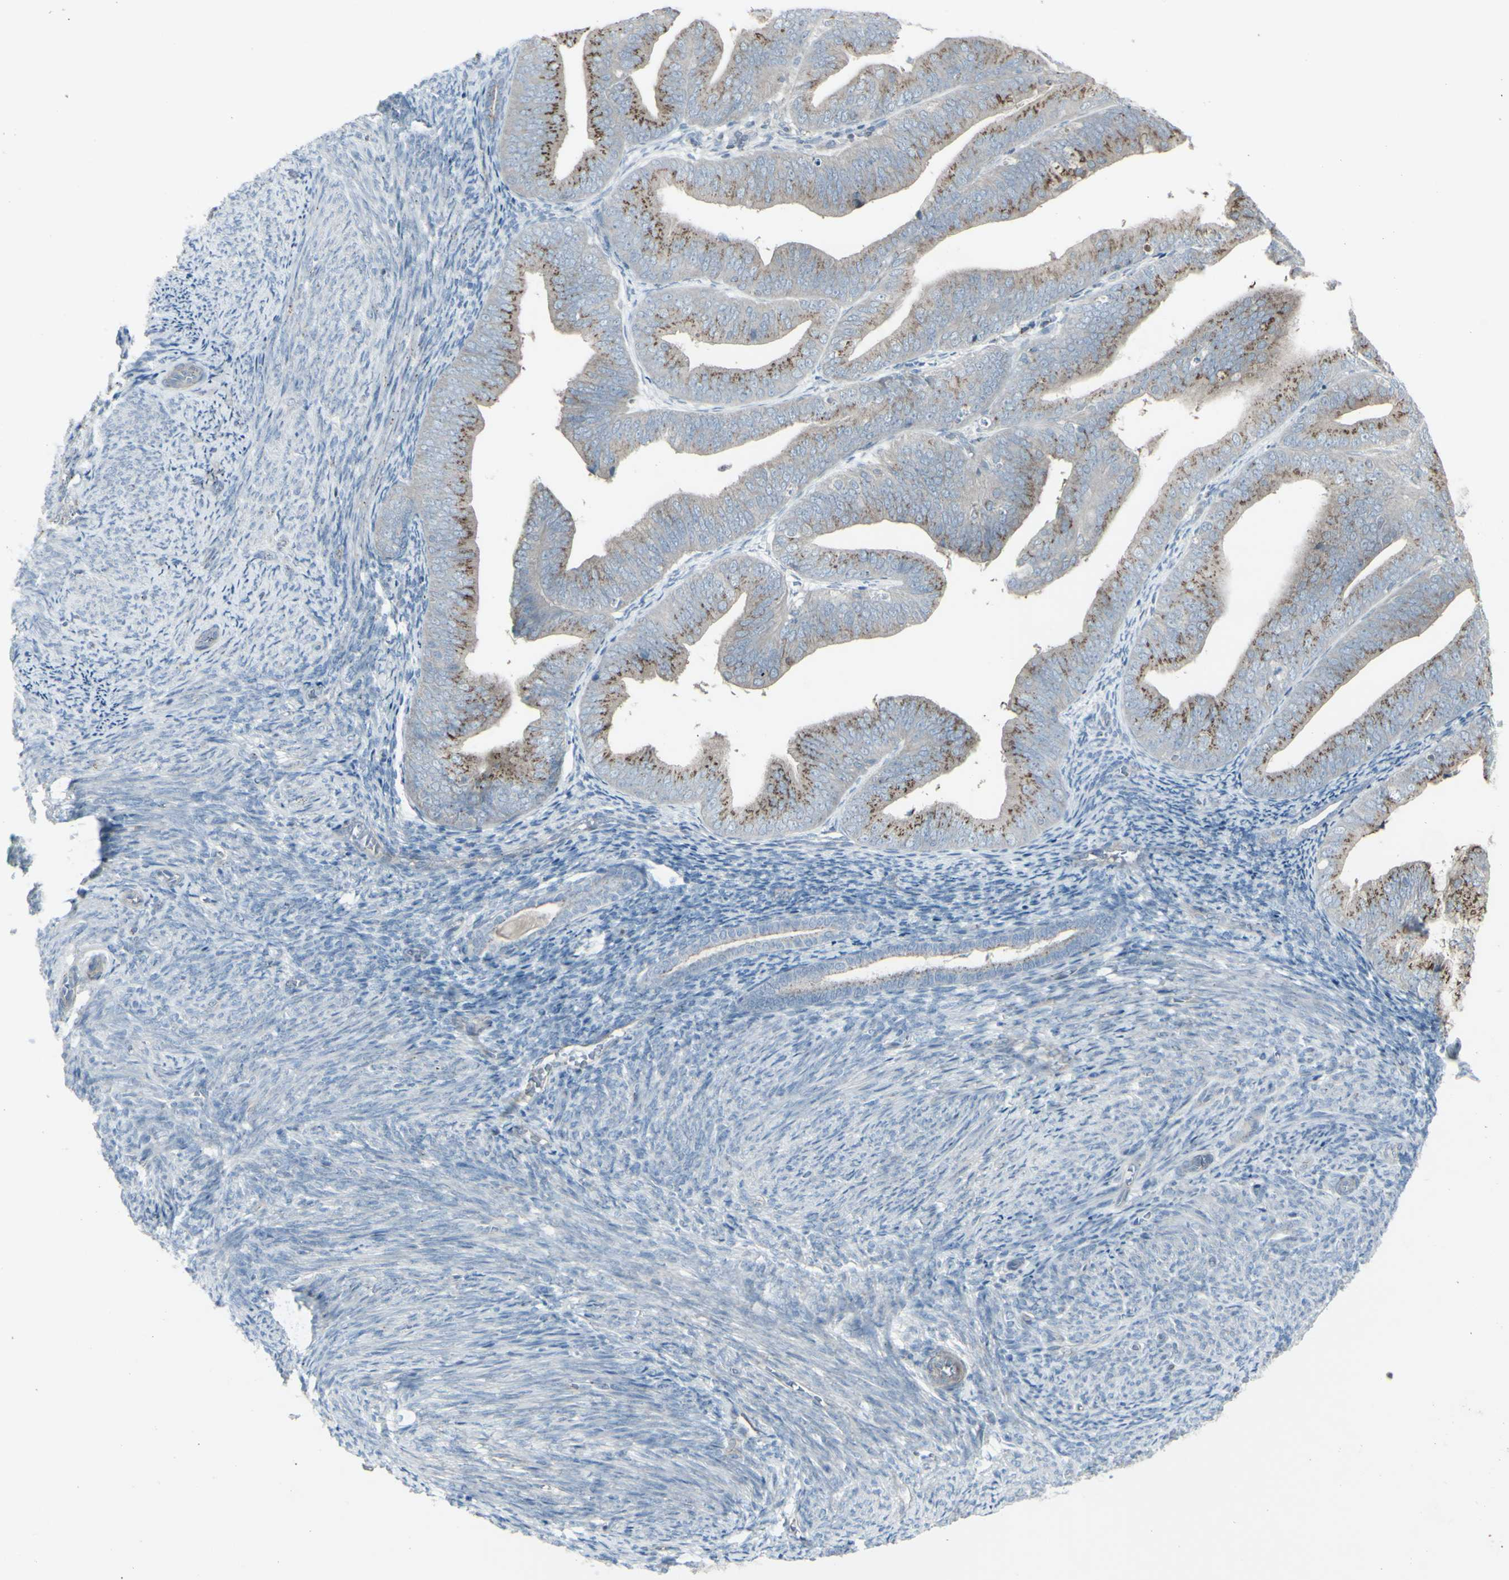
{"staining": {"intensity": "moderate", "quantity": "25%-75%", "location": "cytoplasmic/membranous"}, "tissue": "endometrial cancer", "cell_type": "Tumor cells", "image_type": "cancer", "snomed": [{"axis": "morphology", "description": "Adenocarcinoma, NOS"}, {"axis": "topography", "description": "Endometrium"}], "caption": "A histopathology image of human adenocarcinoma (endometrial) stained for a protein reveals moderate cytoplasmic/membranous brown staining in tumor cells. The staining was performed using DAB (3,3'-diaminobenzidine) to visualize the protein expression in brown, while the nuclei were stained in blue with hematoxylin (Magnification: 20x).", "gene": "GALNT6", "patient": {"sex": "female", "age": 63}}